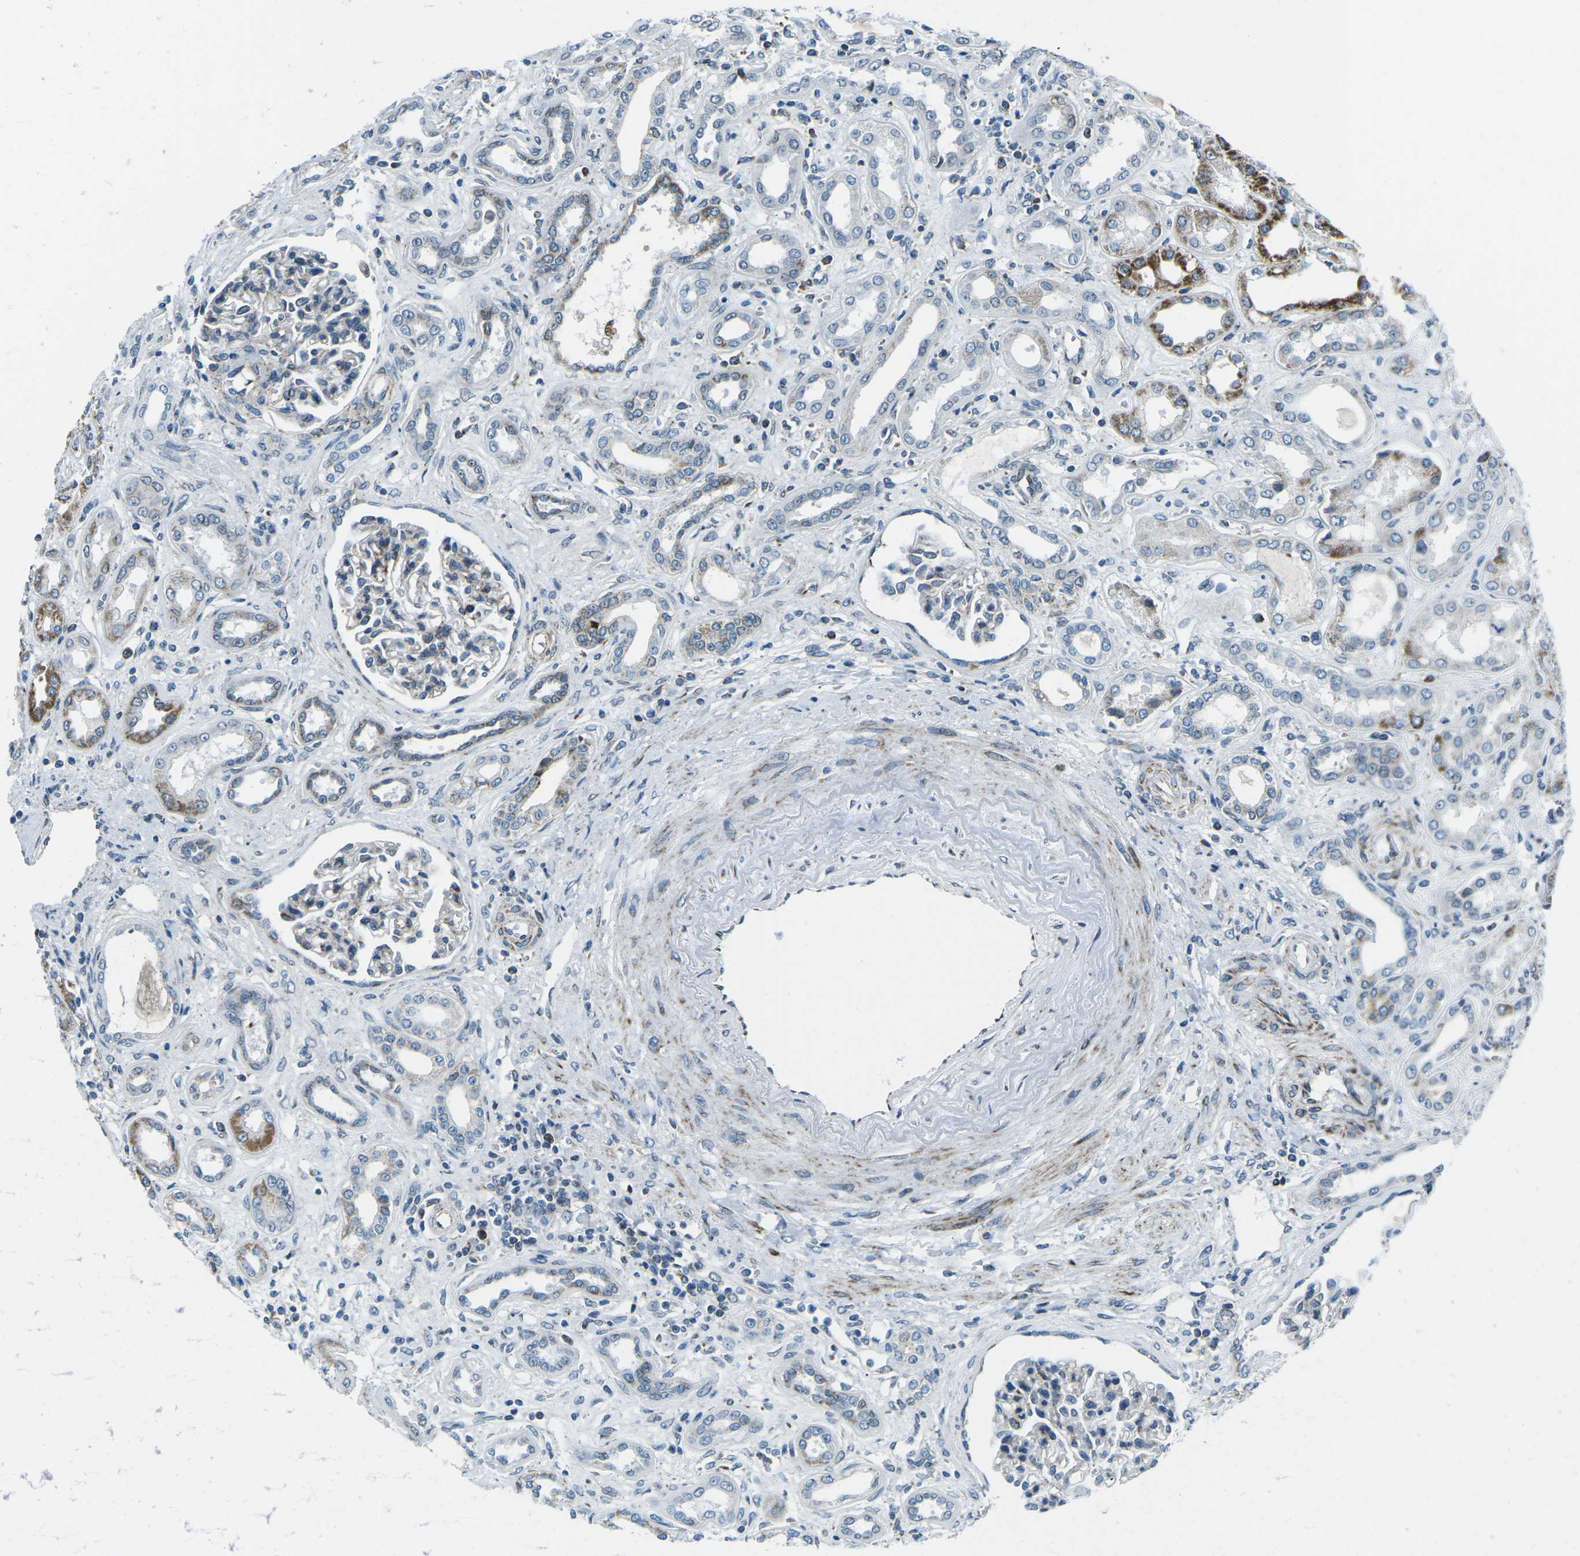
{"staining": {"intensity": "moderate", "quantity": "<25%", "location": "cytoplasmic/membranous"}, "tissue": "kidney", "cell_type": "Cells in glomeruli", "image_type": "normal", "snomed": [{"axis": "morphology", "description": "Normal tissue, NOS"}, {"axis": "topography", "description": "Kidney"}], "caption": "The micrograph exhibits staining of unremarkable kidney, revealing moderate cytoplasmic/membranous protein positivity (brown color) within cells in glomeruli. (DAB (3,3'-diaminobenzidine) IHC with brightfield microscopy, high magnification).", "gene": "RFESD", "patient": {"sex": "male", "age": 59}}